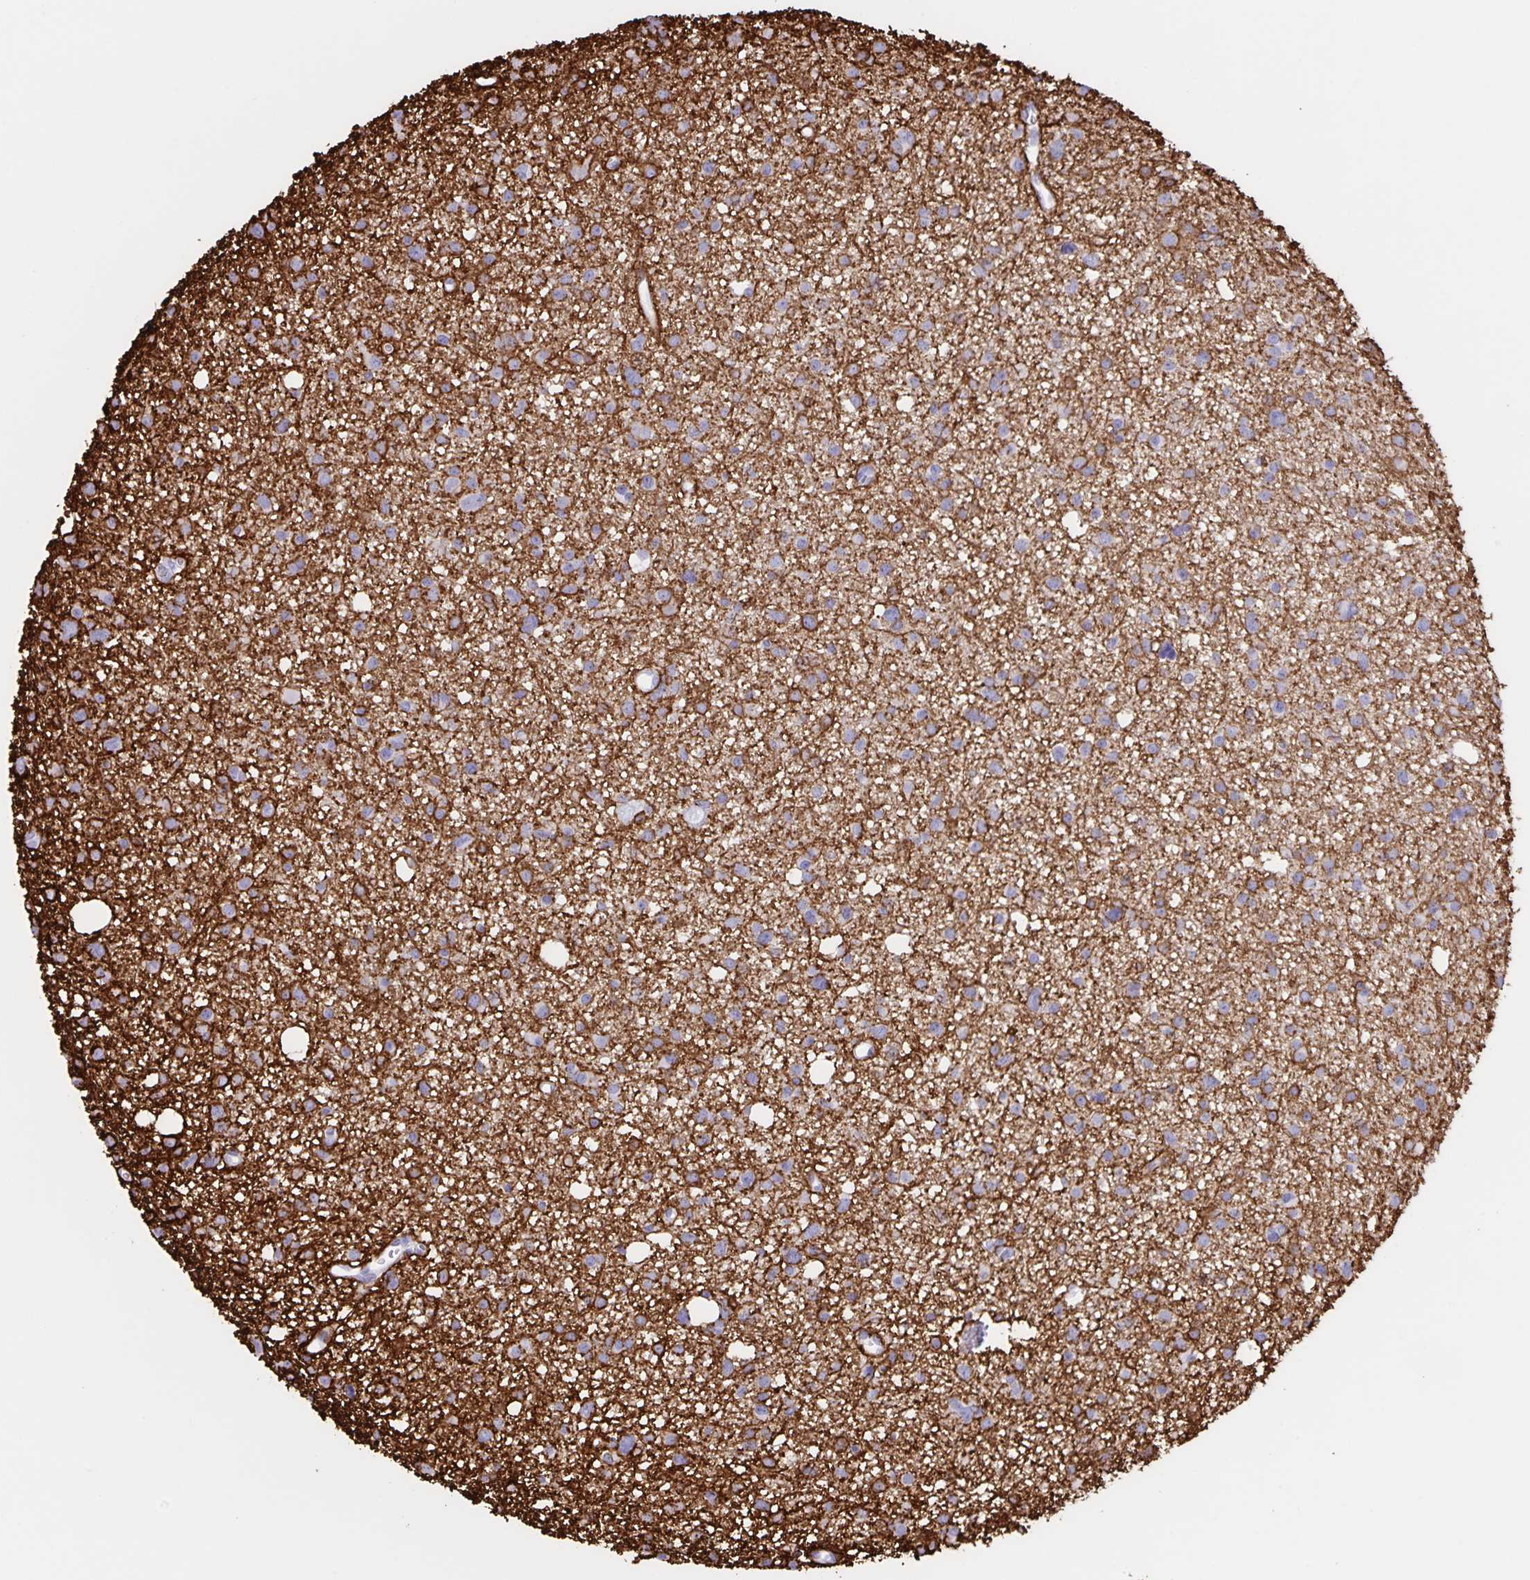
{"staining": {"intensity": "weak", "quantity": "<25%", "location": "cytoplasmic/membranous"}, "tissue": "glioma", "cell_type": "Tumor cells", "image_type": "cancer", "snomed": [{"axis": "morphology", "description": "Glioma, malignant, High grade"}, {"axis": "topography", "description": "Brain"}], "caption": "This is a photomicrograph of immunohistochemistry staining of malignant glioma (high-grade), which shows no positivity in tumor cells. Brightfield microscopy of IHC stained with DAB (brown) and hematoxylin (blue), captured at high magnification.", "gene": "AQP4", "patient": {"sex": "male", "age": 23}}